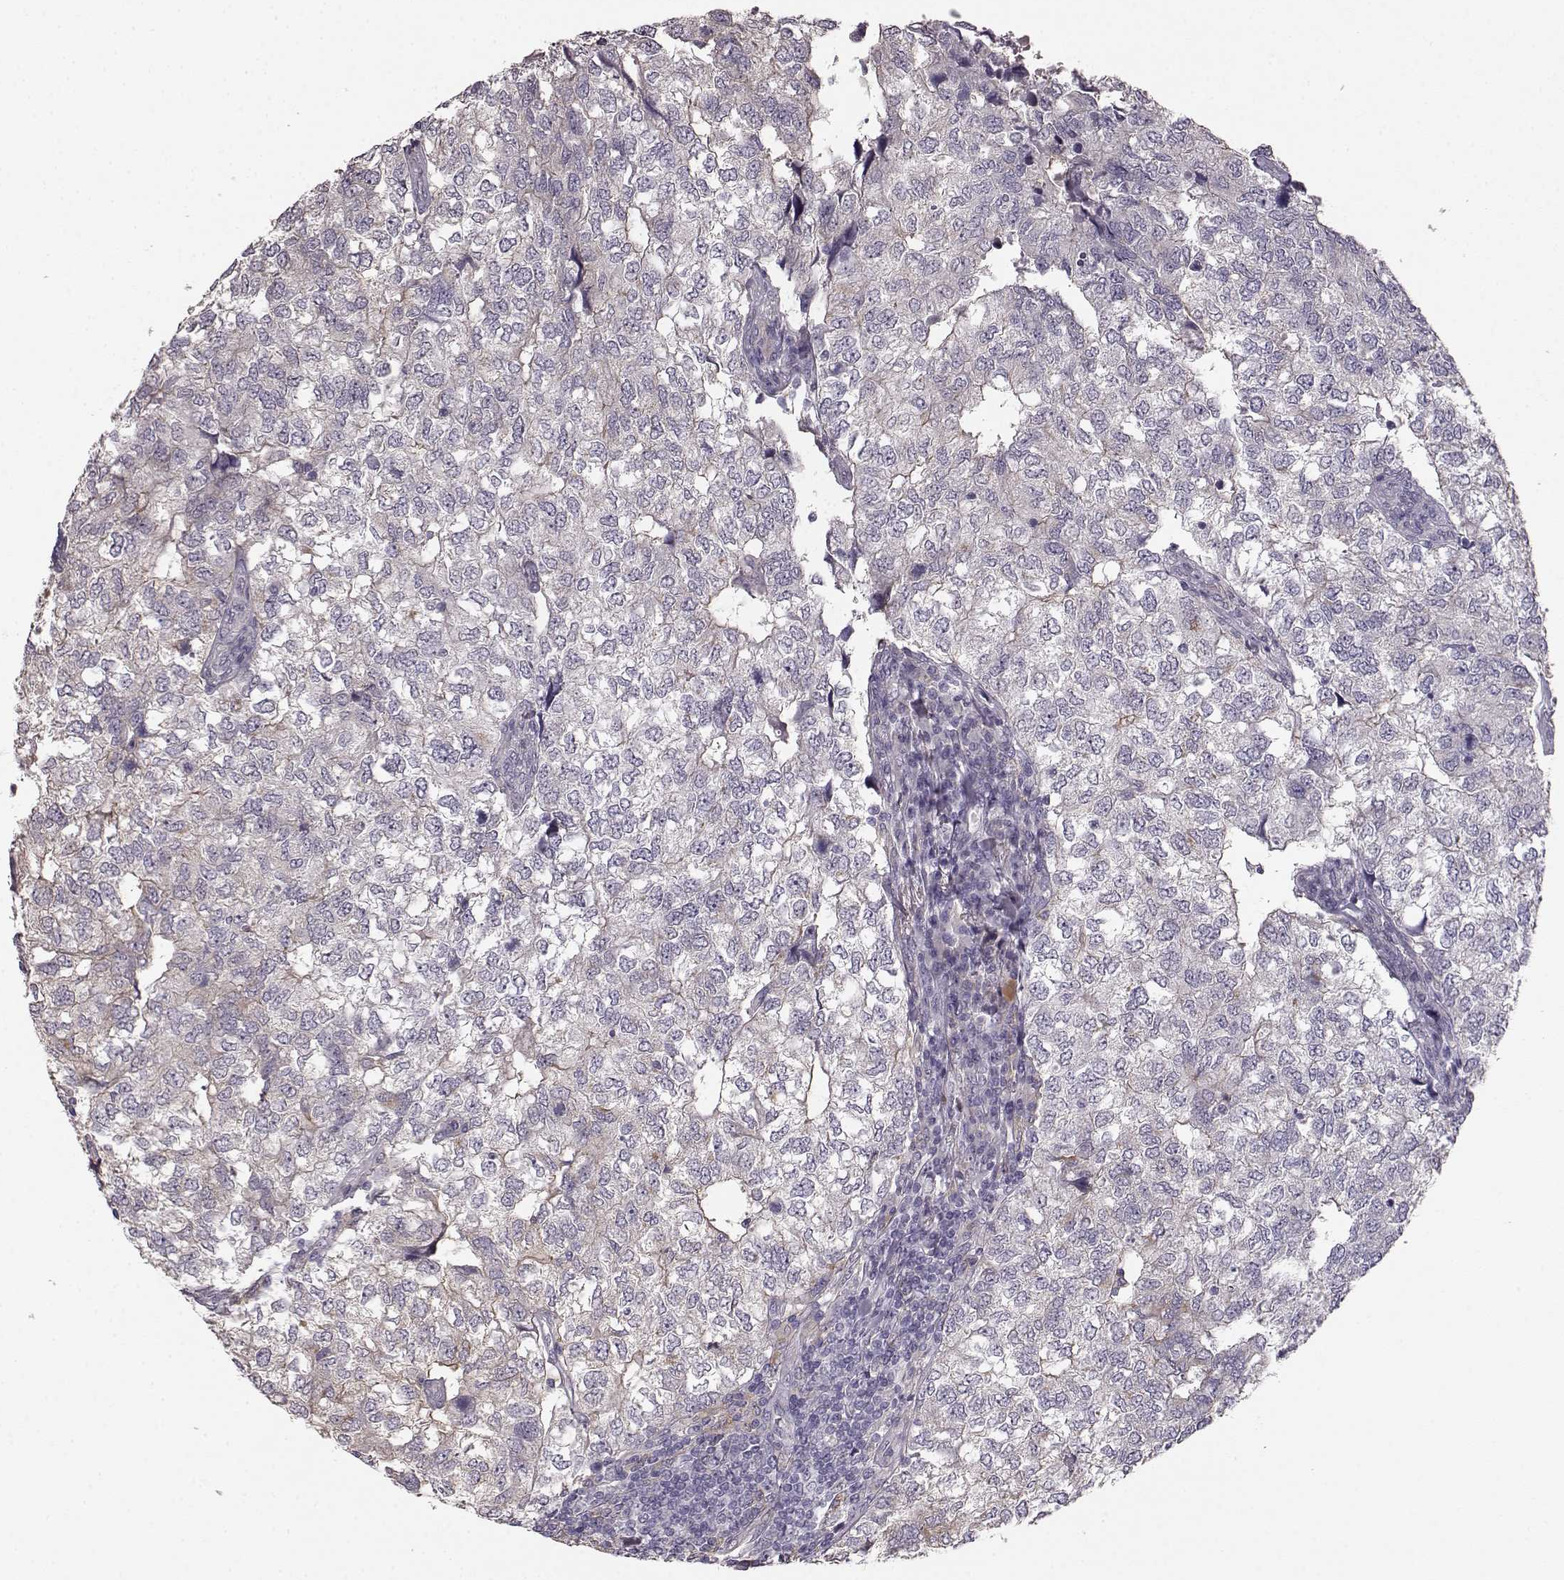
{"staining": {"intensity": "negative", "quantity": "none", "location": "none"}, "tissue": "breast cancer", "cell_type": "Tumor cells", "image_type": "cancer", "snomed": [{"axis": "morphology", "description": "Duct carcinoma"}, {"axis": "topography", "description": "Breast"}], "caption": "Invasive ductal carcinoma (breast) stained for a protein using immunohistochemistry (IHC) exhibits no expression tumor cells.", "gene": "GPR50", "patient": {"sex": "female", "age": 30}}